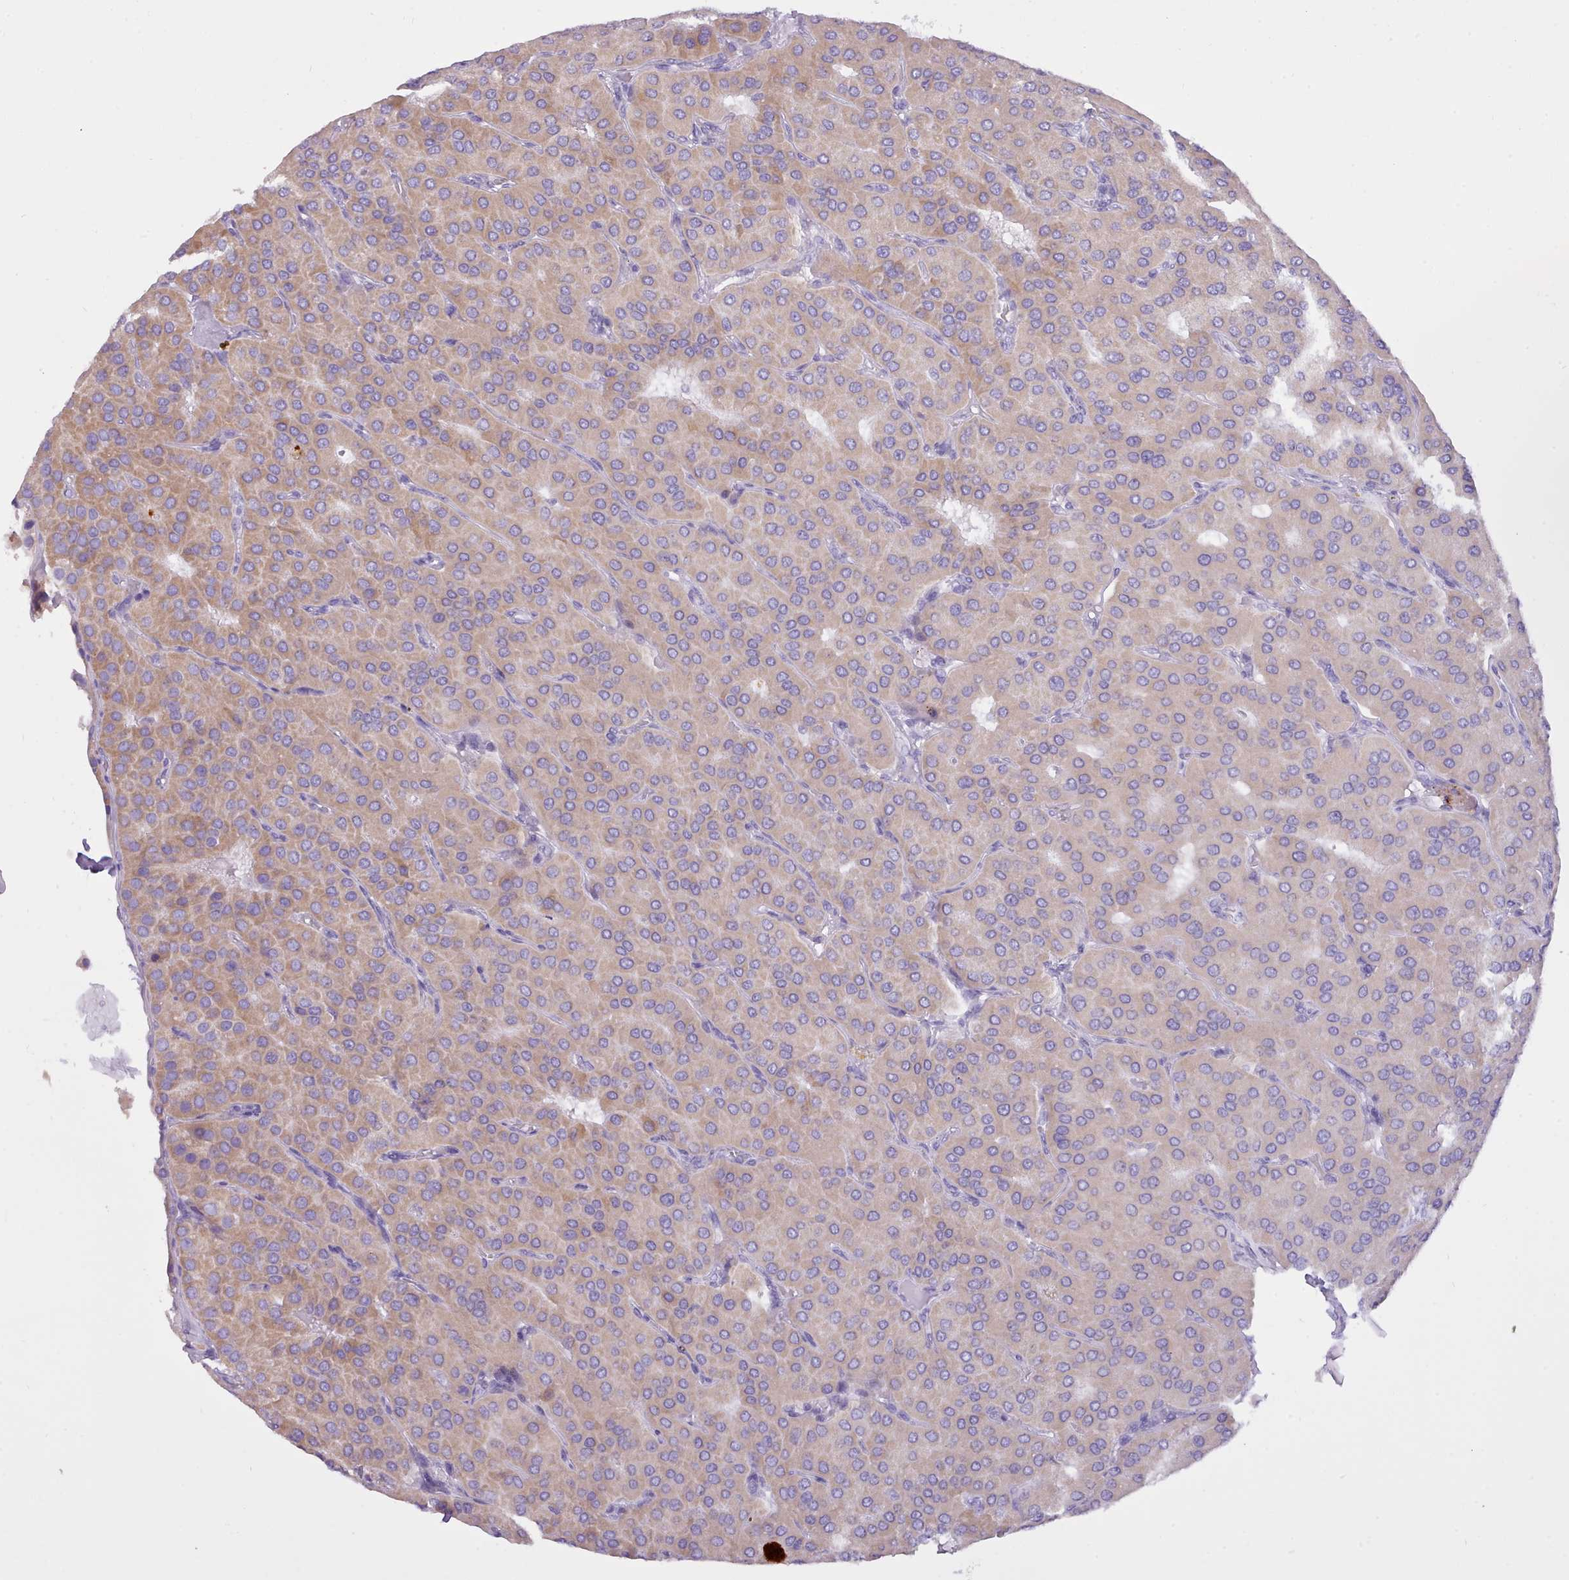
{"staining": {"intensity": "moderate", "quantity": "25%-75%", "location": "cytoplasmic/membranous"}, "tissue": "parathyroid gland", "cell_type": "Glandular cells", "image_type": "normal", "snomed": [{"axis": "morphology", "description": "Normal tissue, NOS"}, {"axis": "morphology", "description": "Adenoma, NOS"}, {"axis": "topography", "description": "Parathyroid gland"}], "caption": "Immunohistochemistry (IHC) staining of normal parathyroid gland, which demonstrates medium levels of moderate cytoplasmic/membranous staining in approximately 25%-75% of glandular cells indicating moderate cytoplasmic/membranous protein expression. The staining was performed using DAB (brown) for protein detection and nuclei were counterstained in hematoxylin (blue).", "gene": "CYP2A13", "patient": {"sex": "female", "age": 86}}